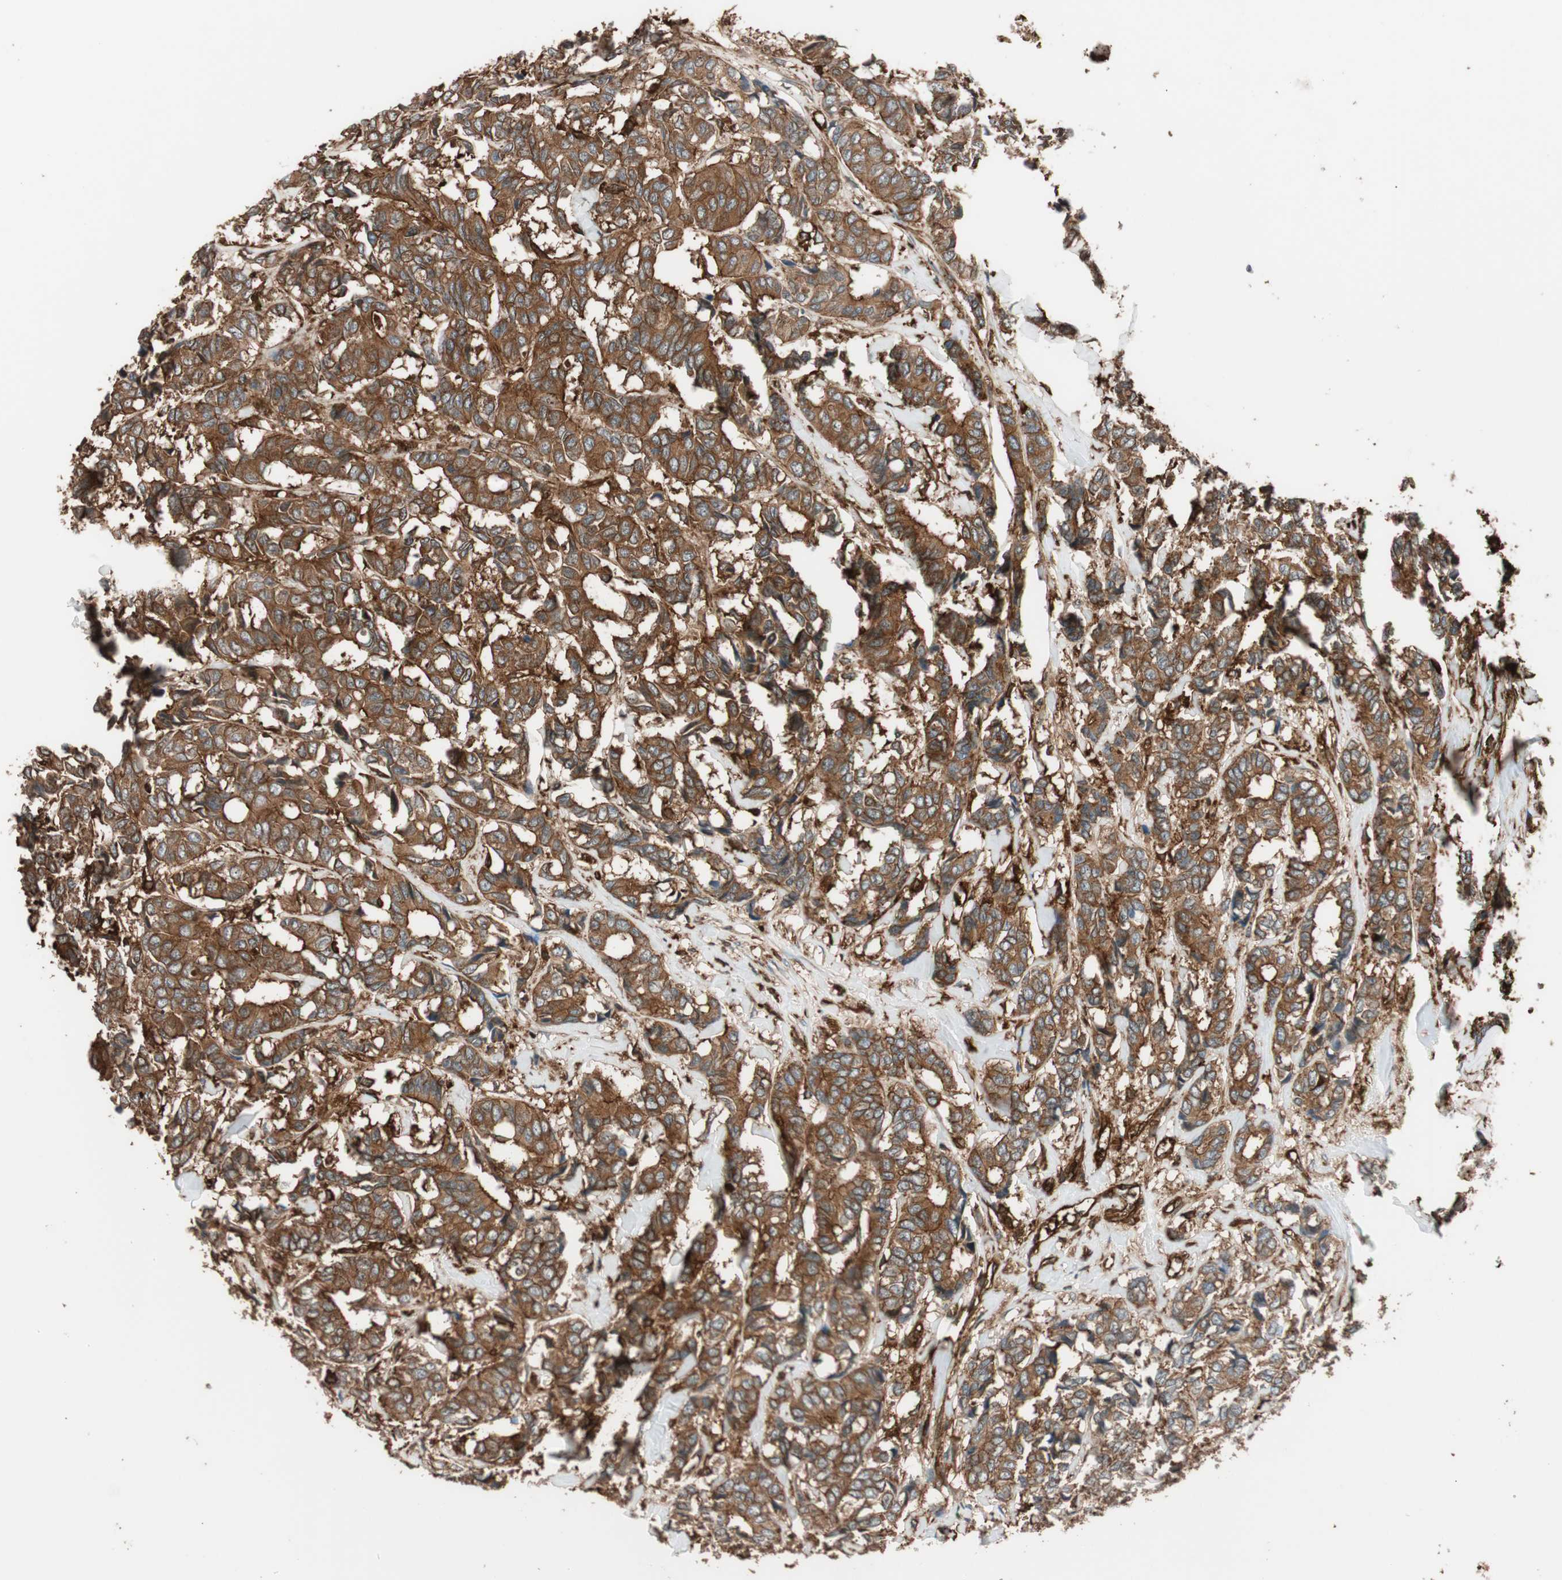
{"staining": {"intensity": "strong", "quantity": ">75%", "location": "cytoplasmic/membranous"}, "tissue": "breast cancer", "cell_type": "Tumor cells", "image_type": "cancer", "snomed": [{"axis": "morphology", "description": "Duct carcinoma"}, {"axis": "topography", "description": "Breast"}], "caption": "Invasive ductal carcinoma (breast) stained with IHC reveals strong cytoplasmic/membranous expression in about >75% of tumor cells.", "gene": "VASP", "patient": {"sex": "female", "age": 87}}